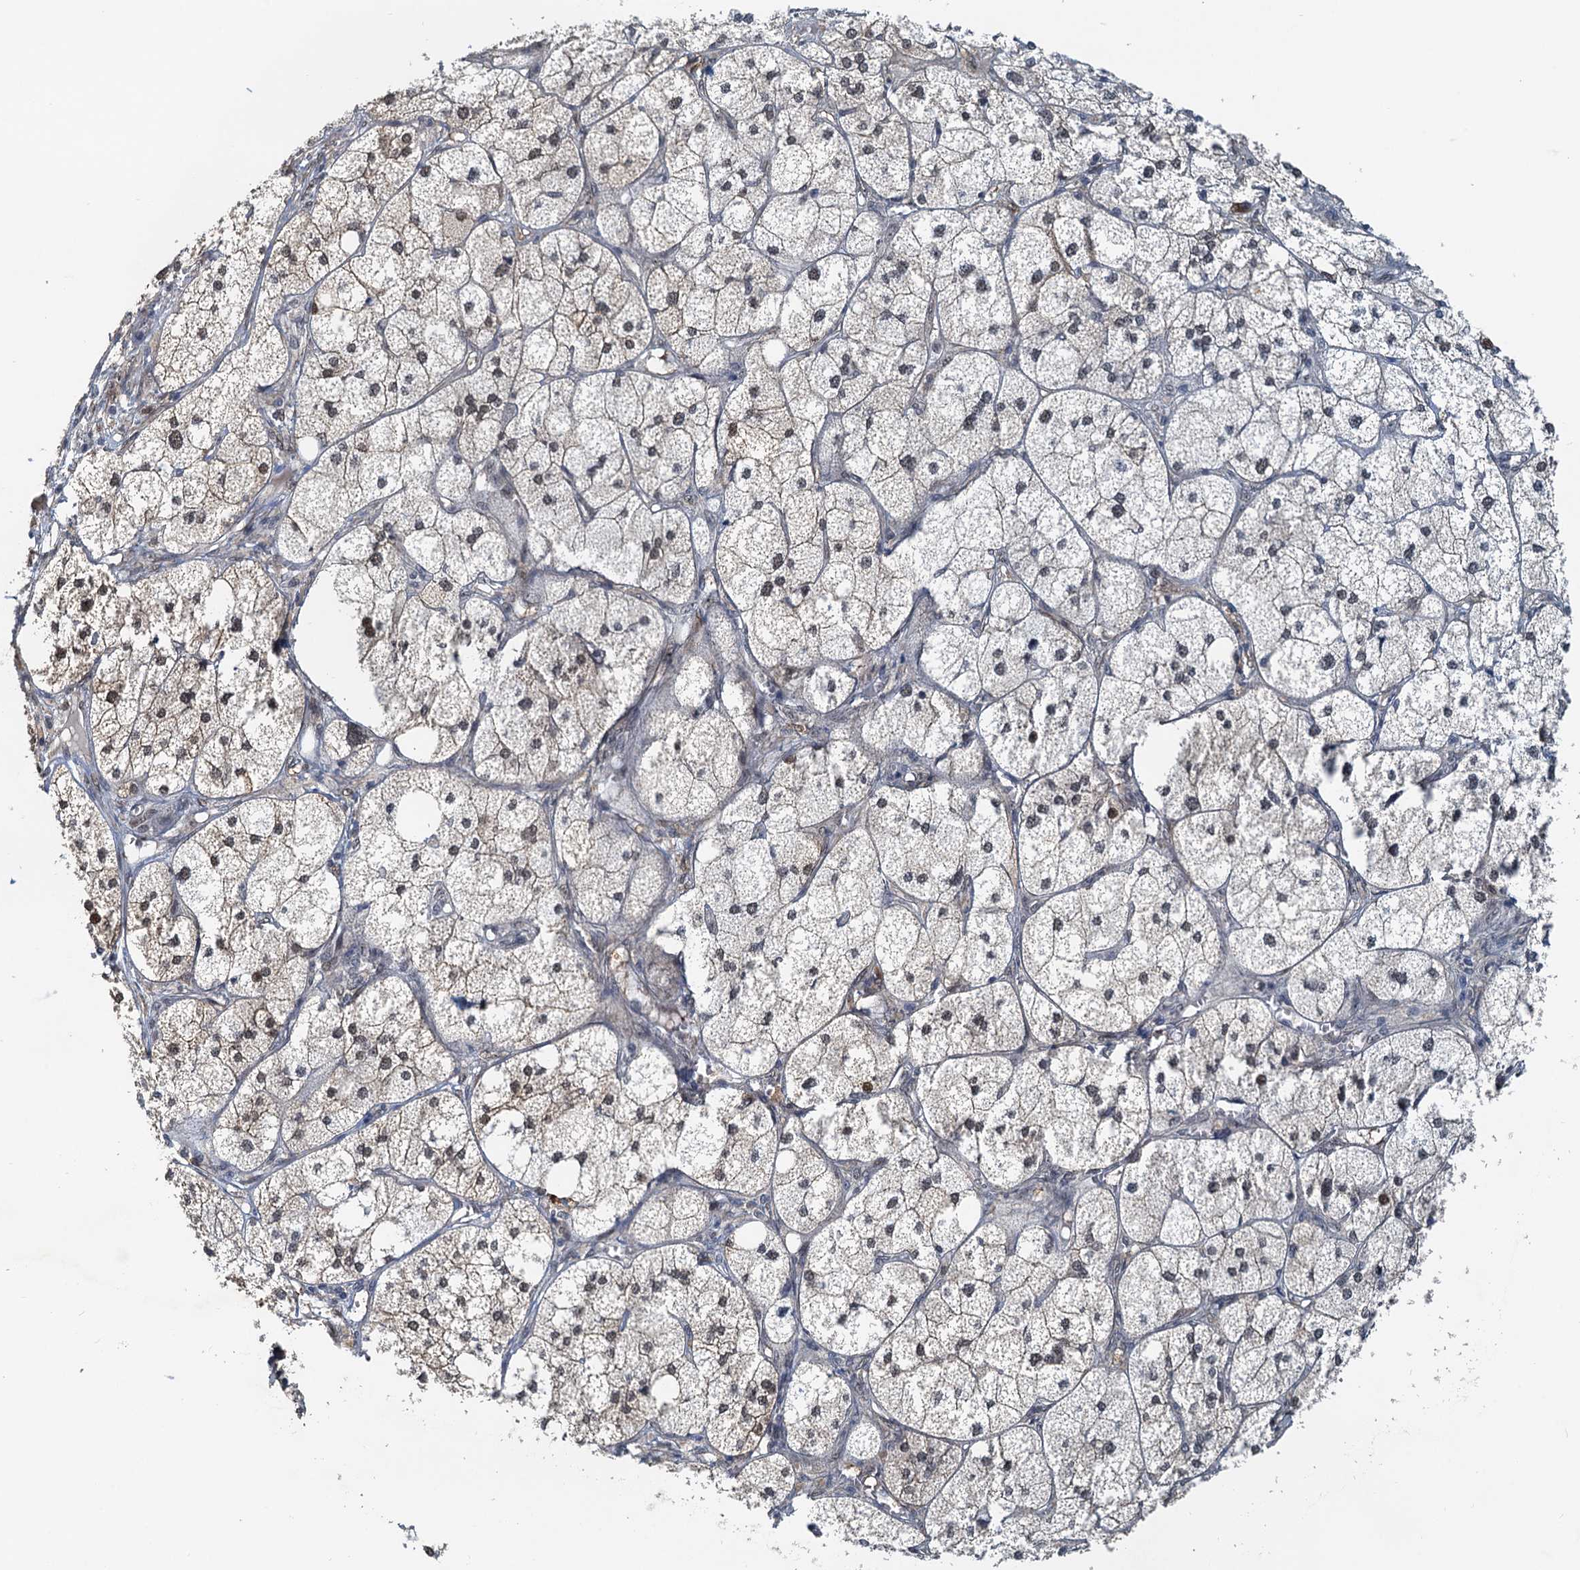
{"staining": {"intensity": "moderate", "quantity": "25%-75%", "location": "cytoplasmic/membranous,nuclear"}, "tissue": "adrenal gland", "cell_type": "Glandular cells", "image_type": "normal", "snomed": [{"axis": "morphology", "description": "Normal tissue, NOS"}, {"axis": "topography", "description": "Adrenal gland"}], "caption": "A micrograph of human adrenal gland stained for a protein shows moderate cytoplasmic/membranous,nuclear brown staining in glandular cells.", "gene": "SPINDOC", "patient": {"sex": "female", "age": 61}}